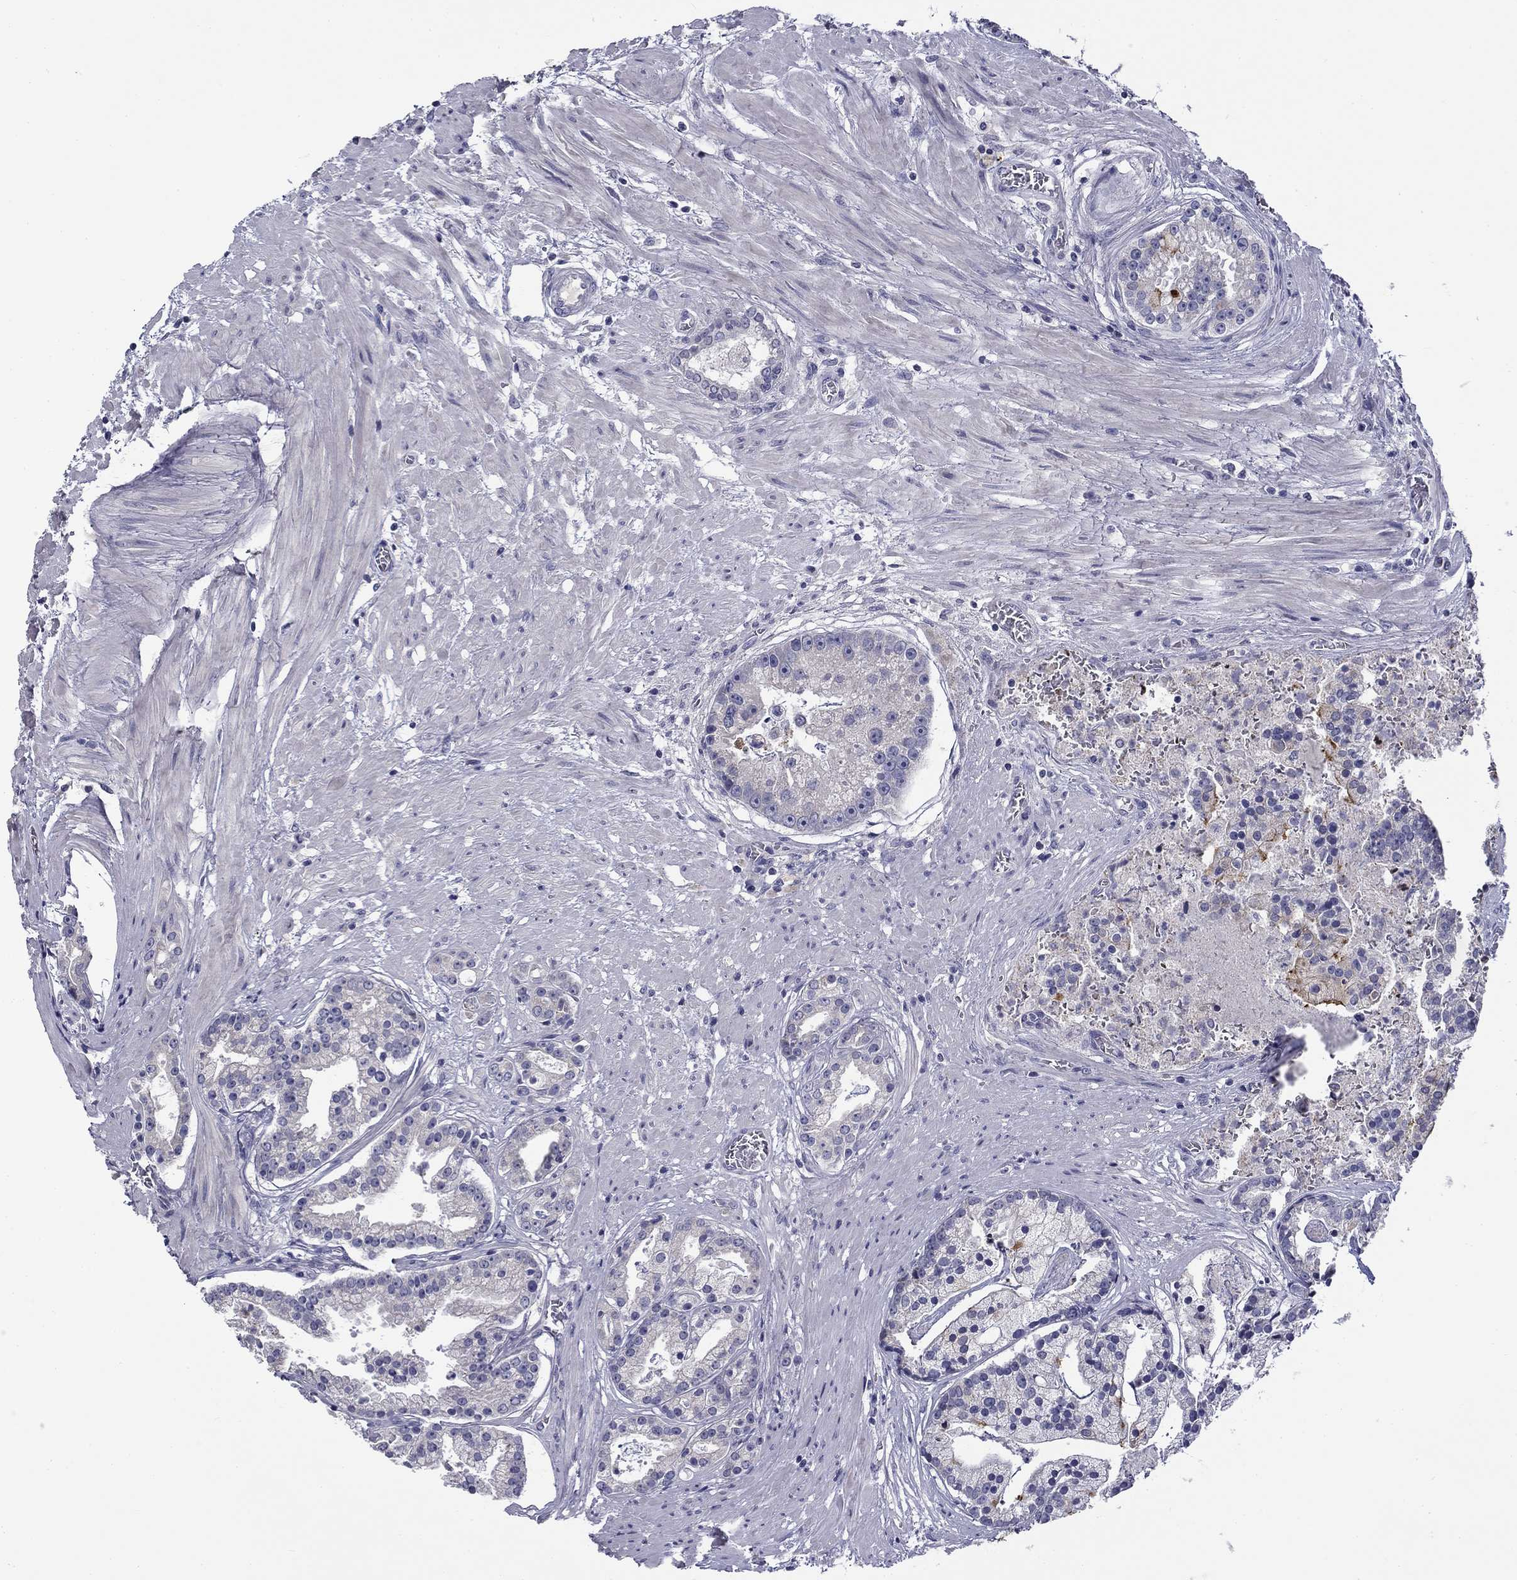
{"staining": {"intensity": "negative", "quantity": "none", "location": "none"}, "tissue": "prostate cancer", "cell_type": "Tumor cells", "image_type": "cancer", "snomed": [{"axis": "morphology", "description": "Adenocarcinoma, NOS"}, {"axis": "topography", "description": "Prostate and seminal vesicle, NOS"}, {"axis": "topography", "description": "Prostate"}], "caption": "This is a histopathology image of immunohistochemistry (IHC) staining of adenocarcinoma (prostate), which shows no positivity in tumor cells.", "gene": "SPATA7", "patient": {"sex": "male", "age": 44}}